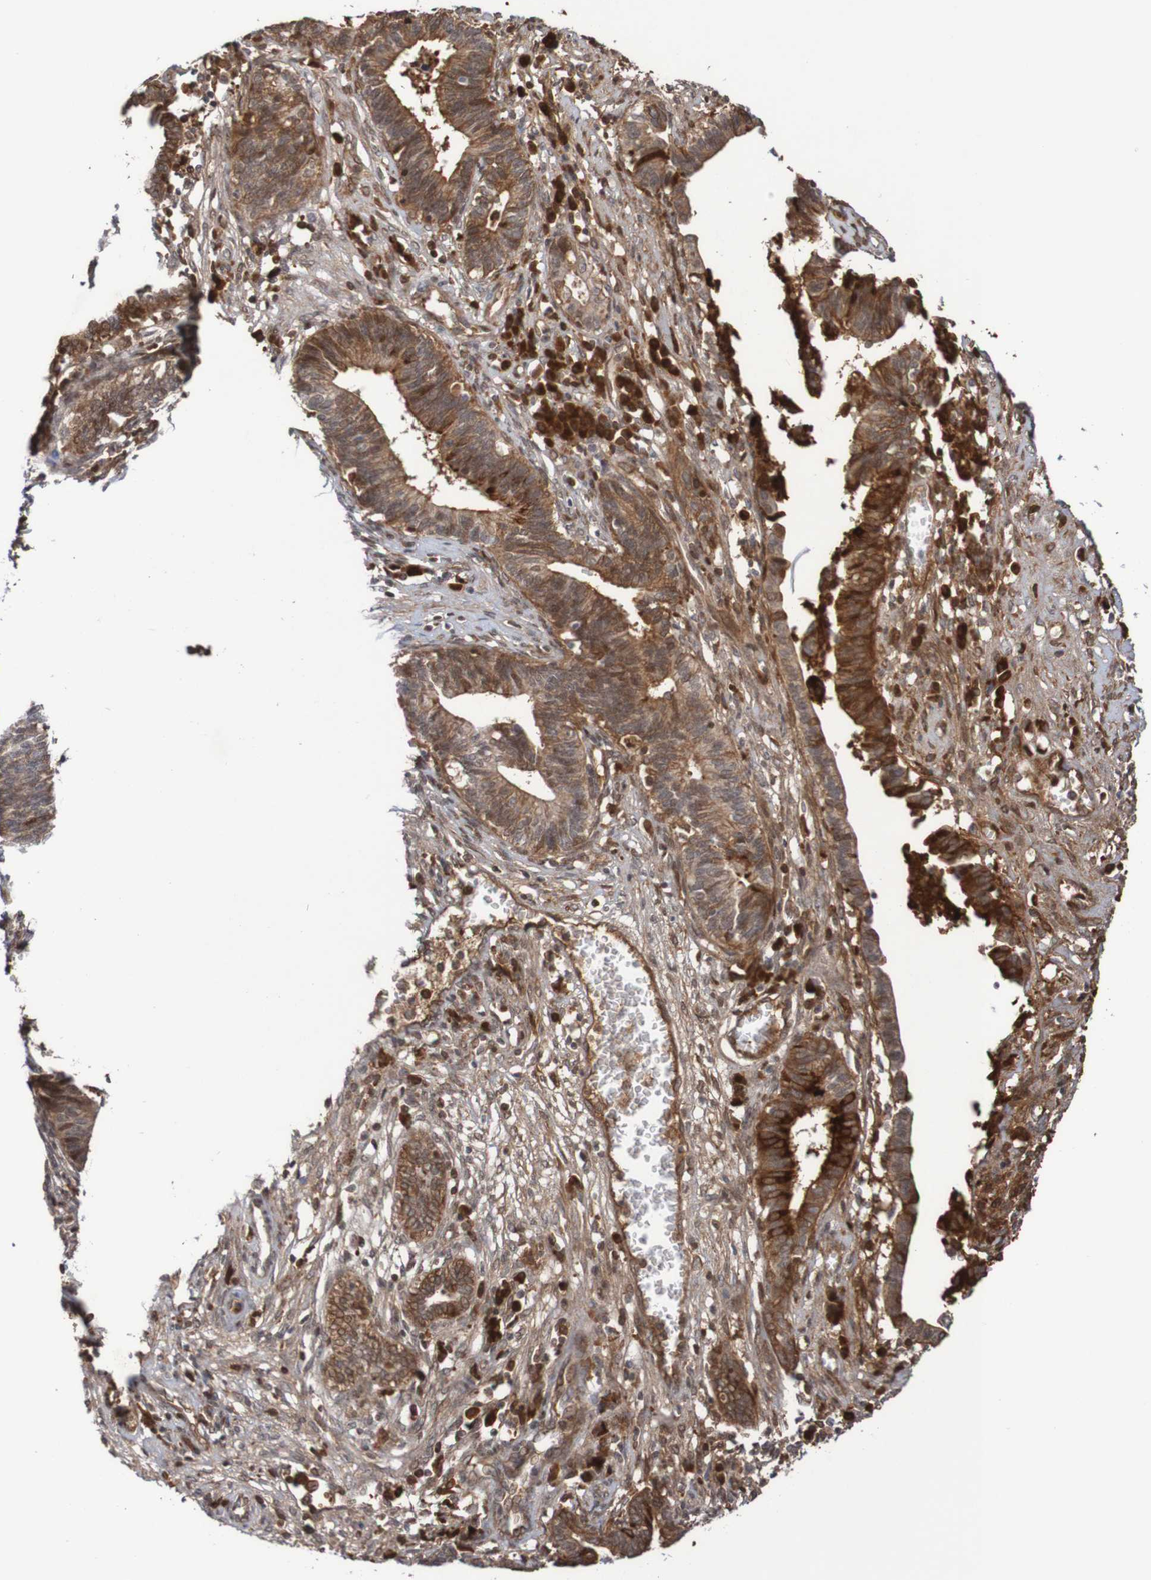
{"staining": {"intensity": "strong", "quantity": ">75%", "location": "cytoplasmic/membranous"}, "tissue": "cervical cancer", "cell_type": "Tumor cells", "image_type": "cancer", "snomed": [{"axis": "morphology", "description": "Adenocarcinoma, NOS"}, {"axis": "topography", "description": "Cervix"}], "caption": "The histopathology image exhibits staining of cervical cancer (adenocarcinoma), revealing strong cytoplasmic/membranous protein expression (brown color) within tumor cells. The staining was performed using DAB, with brown indicating positive protein expression. Nuclei are stained blue with hematoxylin.", "gene": "ITLN1", "patient": {"sex": "female", "age": 44}}